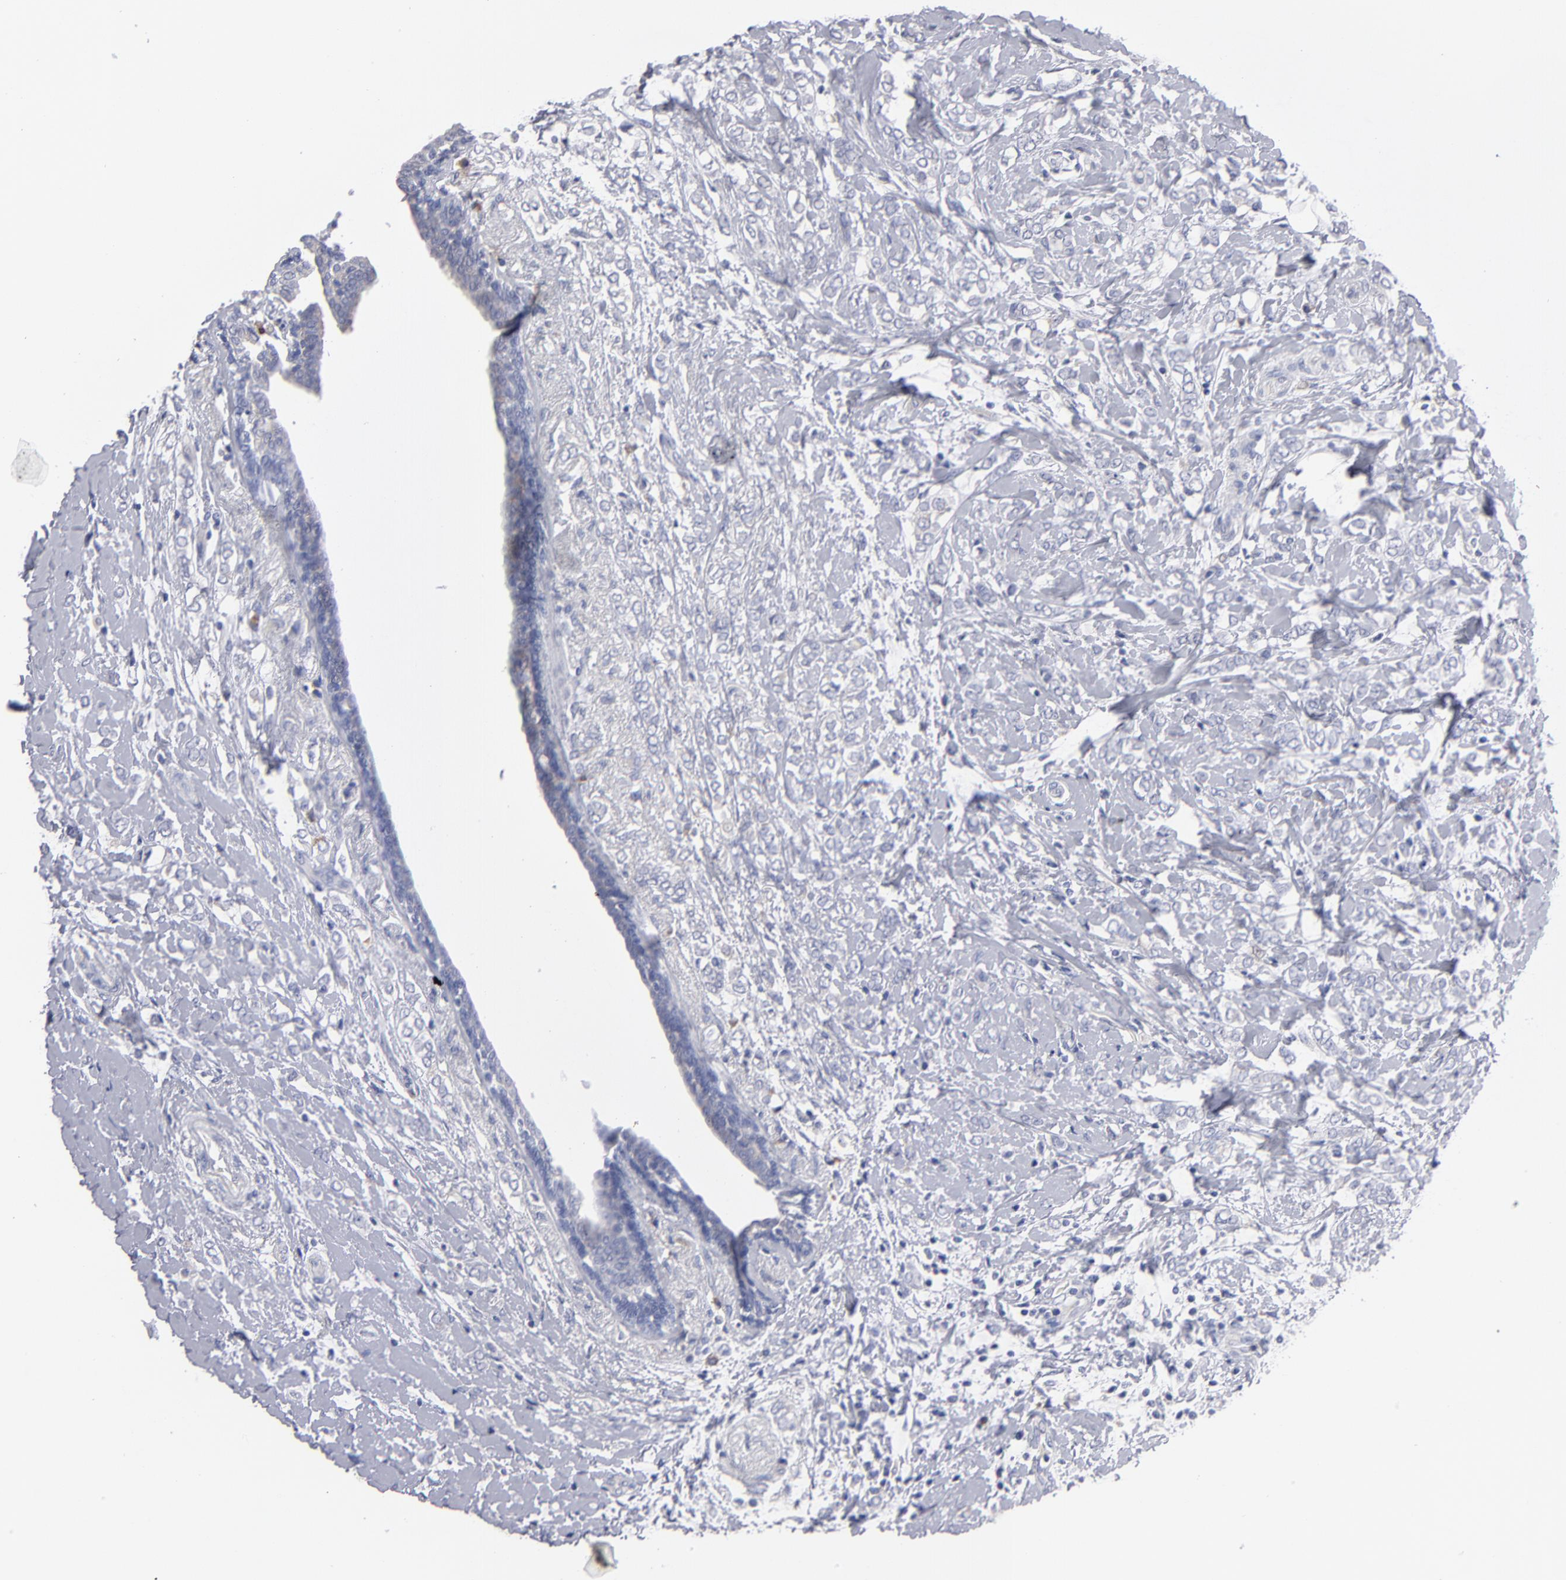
{"staining": {"intensity": "weak", "quantity": ">75%", "location": "cytoplasmic/membranous"}, "tissue": "breast cancer", "cell_type": "Tumor cells", "image_type": "cancer", "snomed": [{"axis": "morphology", "description": "Normal tissue, NOS"}, {"axis": "morphology", "description": "Lobular carcinoma"}, {"axis": "topography", "description": "Breast"}], "caption": "Tumor cells display weak cytoplasmic/membranous positivity in approximately >75% of cells in lobular carcinoma (breast). The protein is stained brown, and the nuclei are stained in blue (DAB IHC with brightfield microscopy, high magnification).", "gene": "CCDC80", "patient": {"sex": "female", "age": 47}}